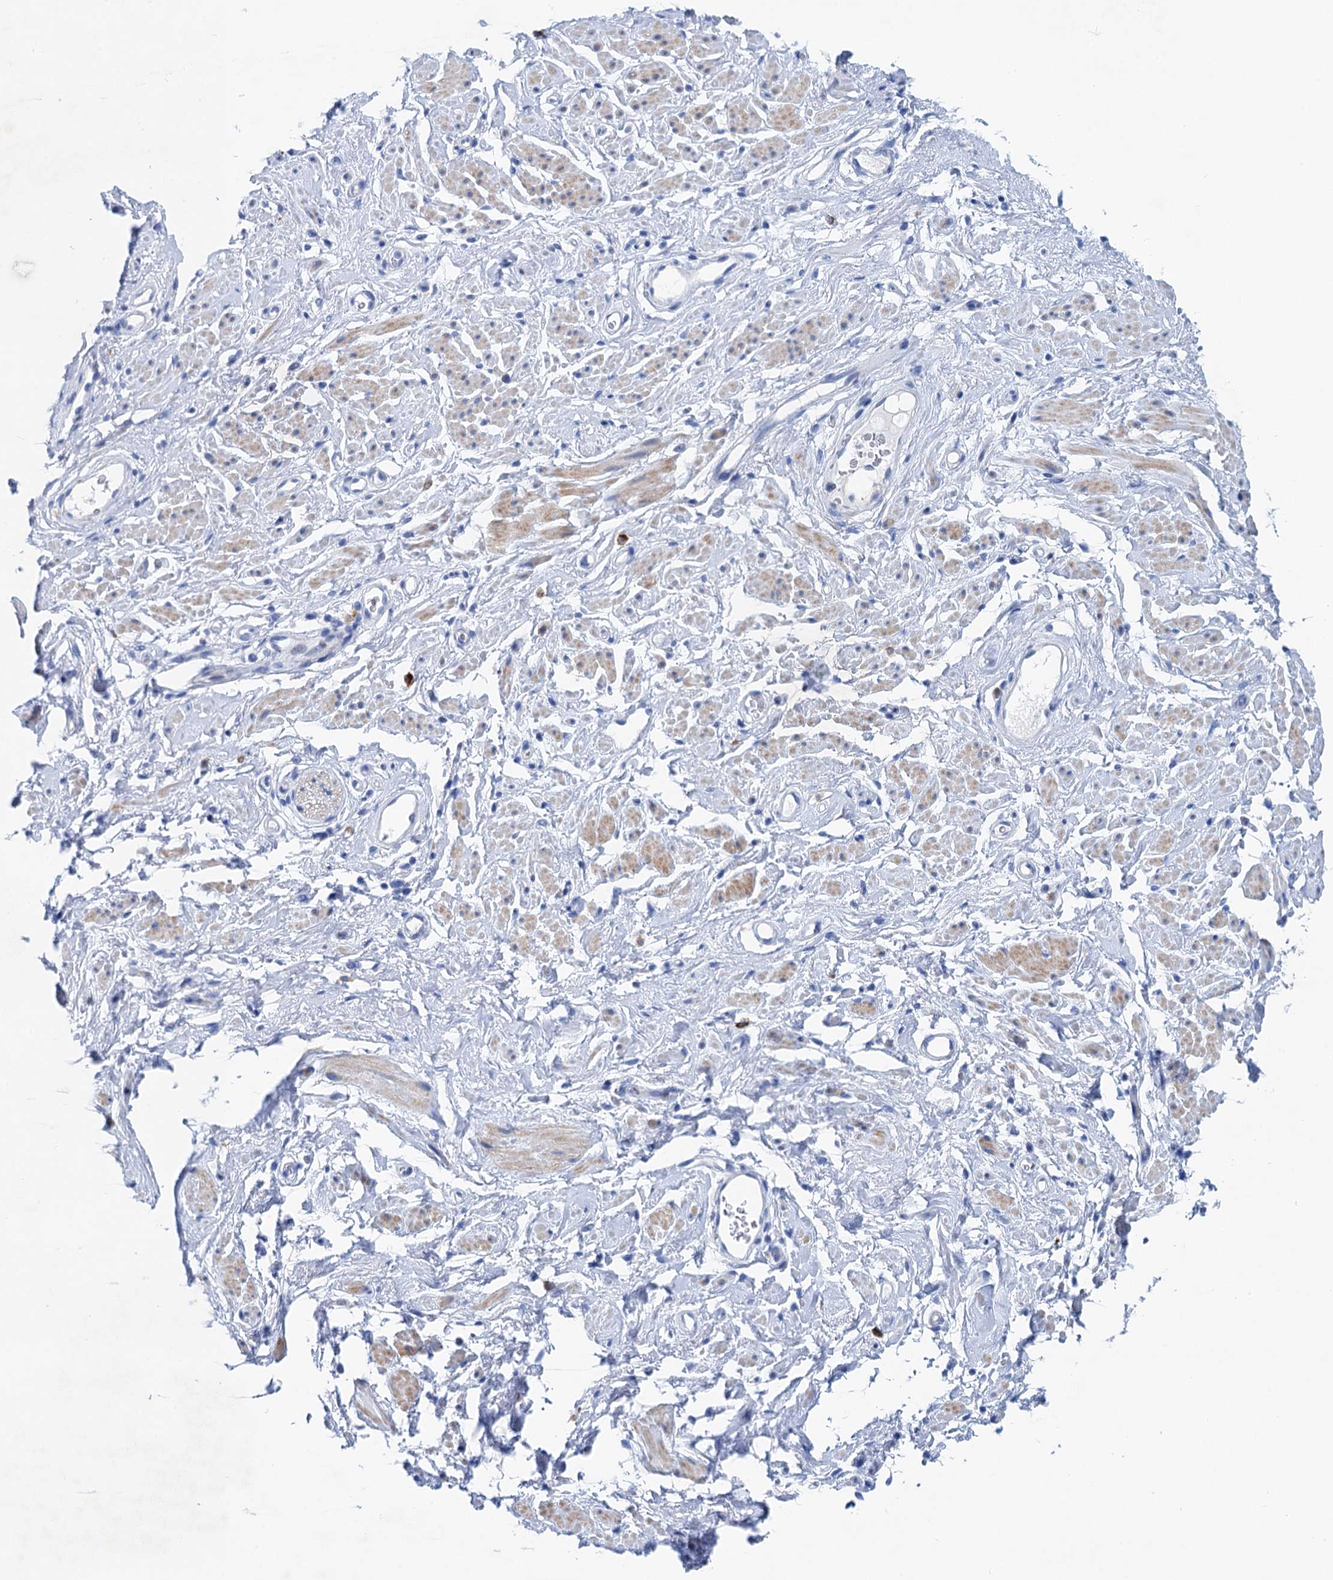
{"staining": {"intensity": "negative", "quantity": "none", "location": "none"}, "tissue": "adipose tissue", "cell_type": "Adipocytes", "image_type": "normal", "snomed": [{"axis": "morphology", "description": "Normal tissue, NOS"}, {"axis": "morphology", "description": "Adenocarcinoma, NOS"}, {"axis": "topography", "description": "Rectum"}, {"axis": "topography", "description": "Vagina"}, {"axis": "topography", "description": "Peripheral nerve tissue"}], "caption": "Adipocytes show no significant staining in normal adipose tissue. (IHC, brightfield microscopy, high magnification).", "gene": "NLRP10", "patient": {"sex": "female", "age": 71}}